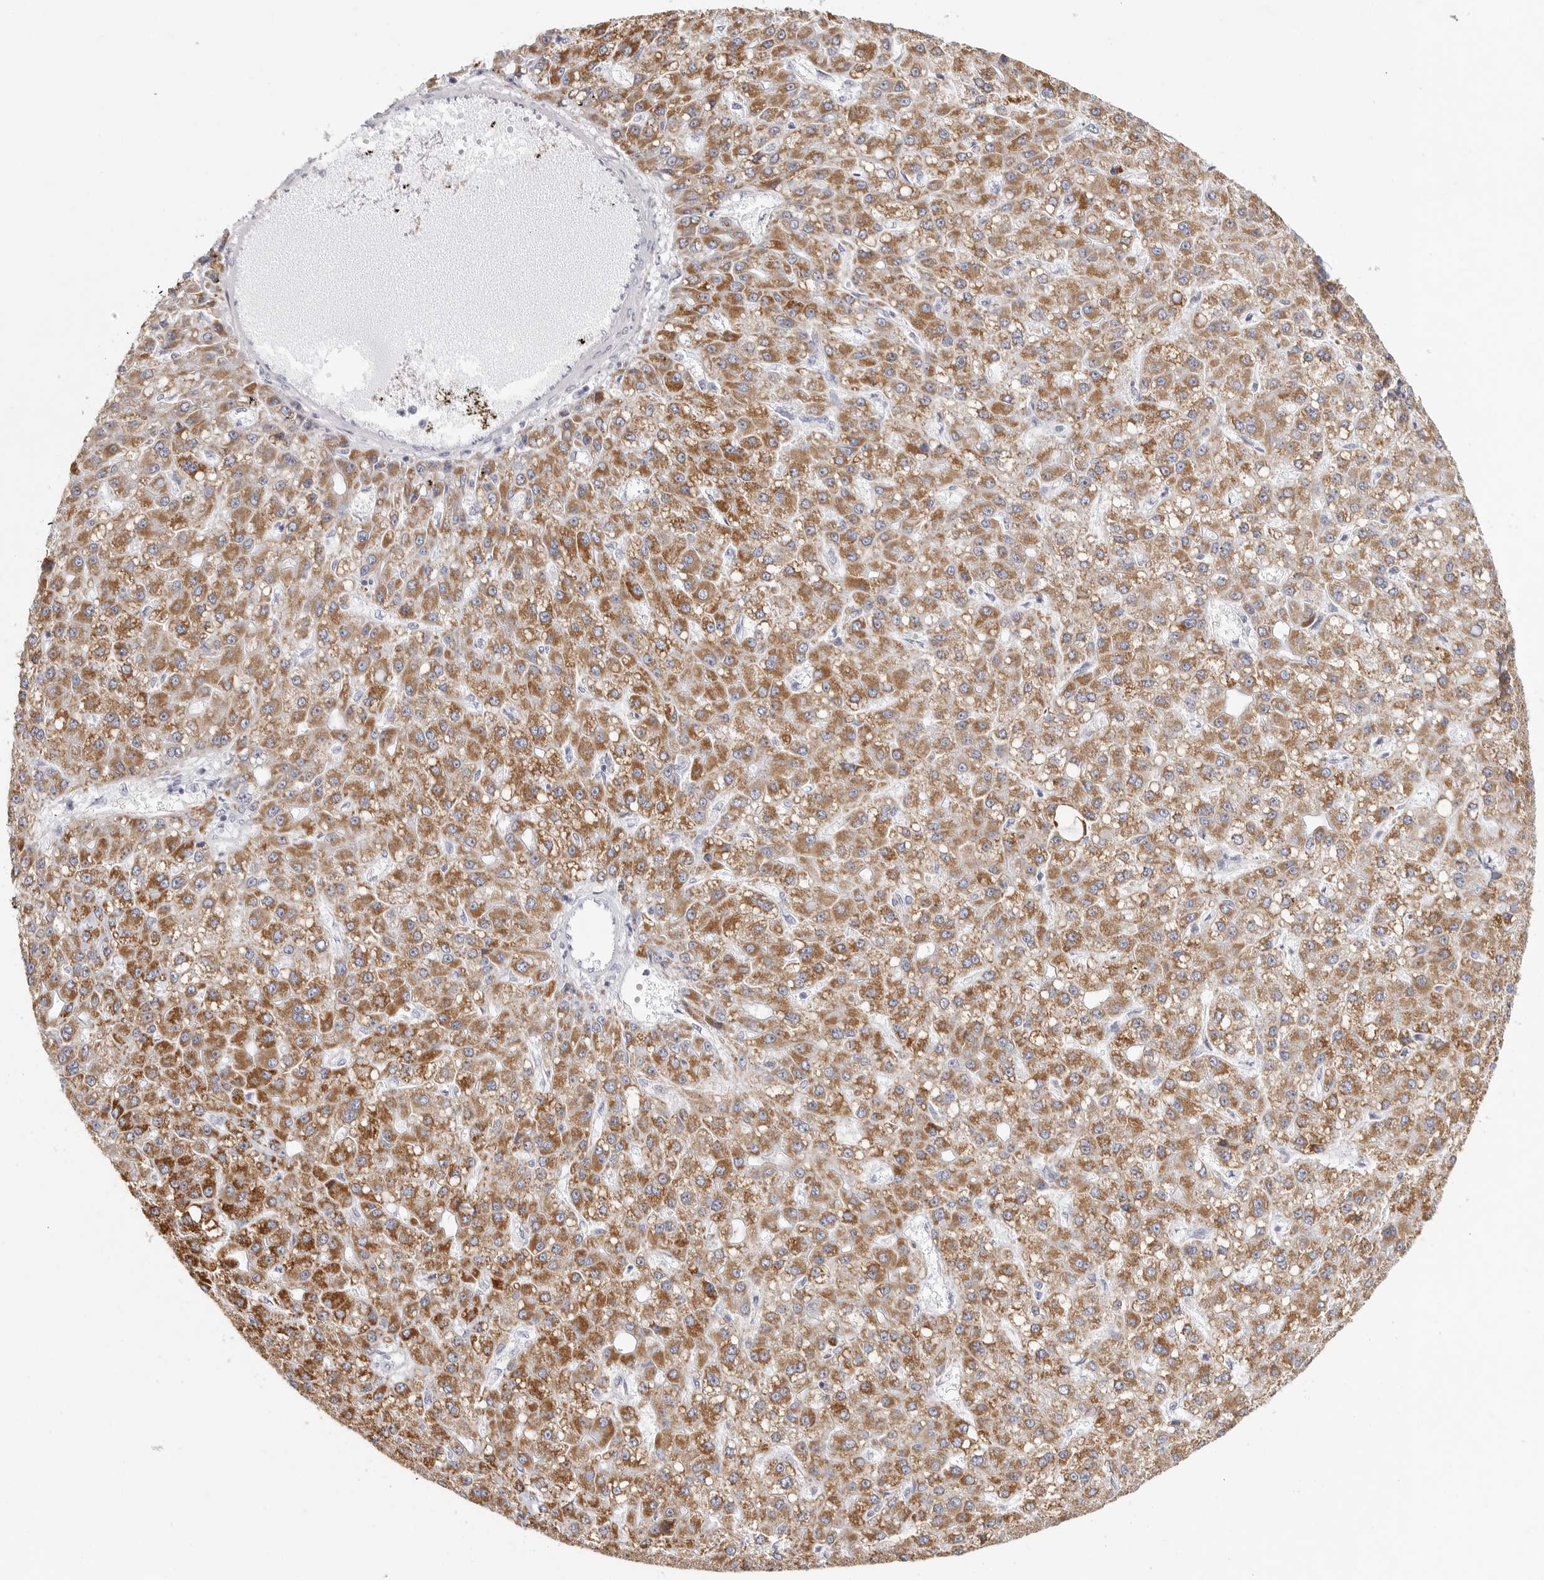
{"staining": {"intensity": "strong", "quantity": ">75%", "location": "cytoplasmic/membranous"}, "tissue": "liver cancer", "cell_type": "Tumor cells", "image_type": "cancer", "snomed": [{"axis": "morphology", "description": "Carcinoma, Hepatocellular, NOS"}, {"axis": "topography", "description": "Liver"}], "caption": "Hepatocellular carcinoma (liver) stained with immunohistochemistry displays strong cytoplasmic/membranous expression in approximately >75% of tumor cells.", "gene": "ELP3", "patient": {"sex": "male", "age": 67}}